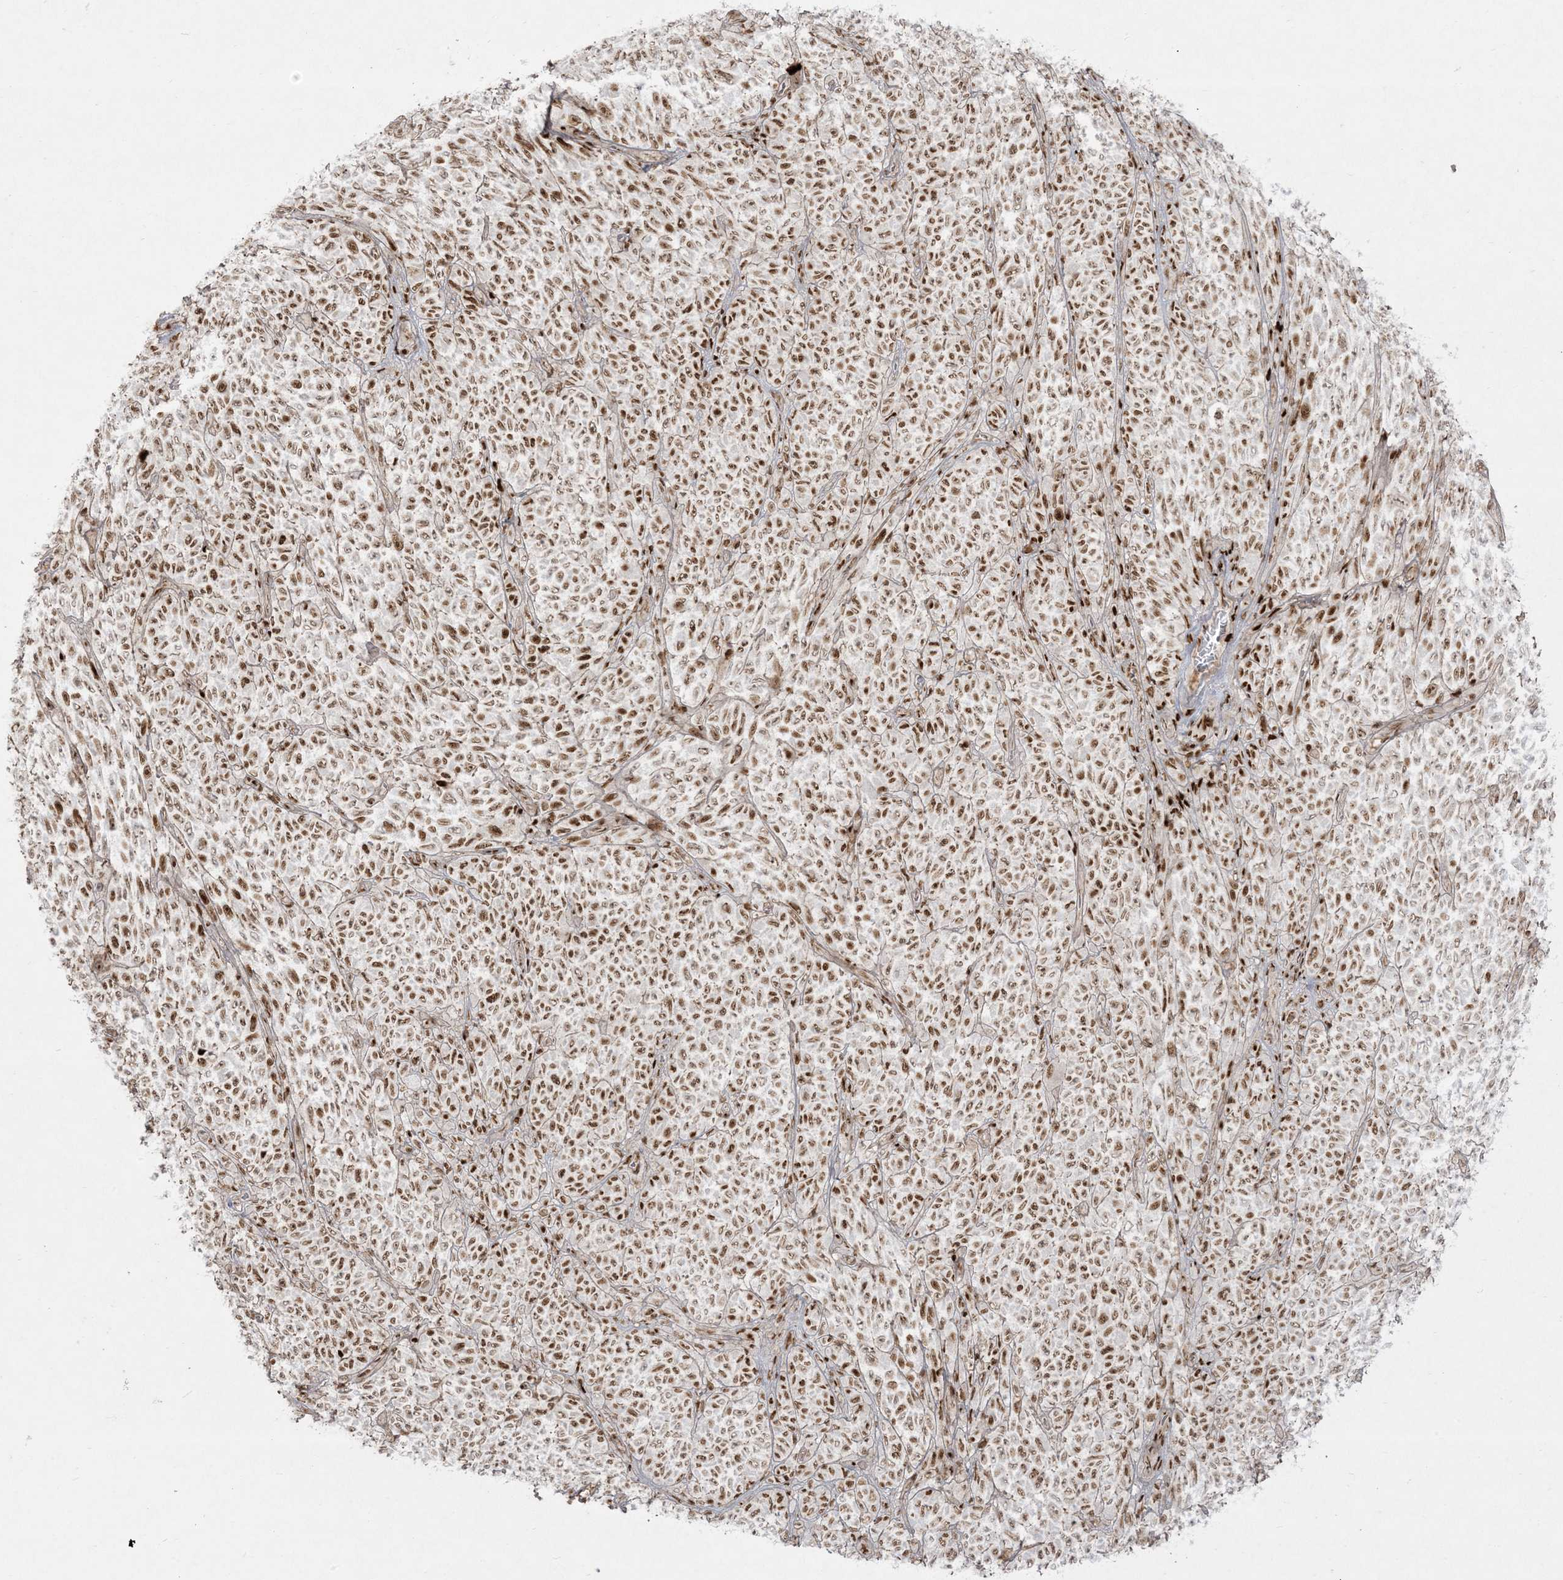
{"staining": {"intensity": "strong", "quantity": ">75%", "location": "nuclear"}, "tissue": "melanoma", "cell_type": "Tumor cells", "image_type": "cancer", "snomed": [{"axis": "morphology", "description": "Malignant melanoma, NOS"}, {"axis": "topography", "description": "Skin"}], "caption": "DAB (3,3'-diaminobenzidine) immunohistochemical staining of malignant melanoma displays strong nuclear protein staining in approximately >75% of tumor cells.", "gene": "RBM10", "patient": {"sex": "female", "age": 82}}